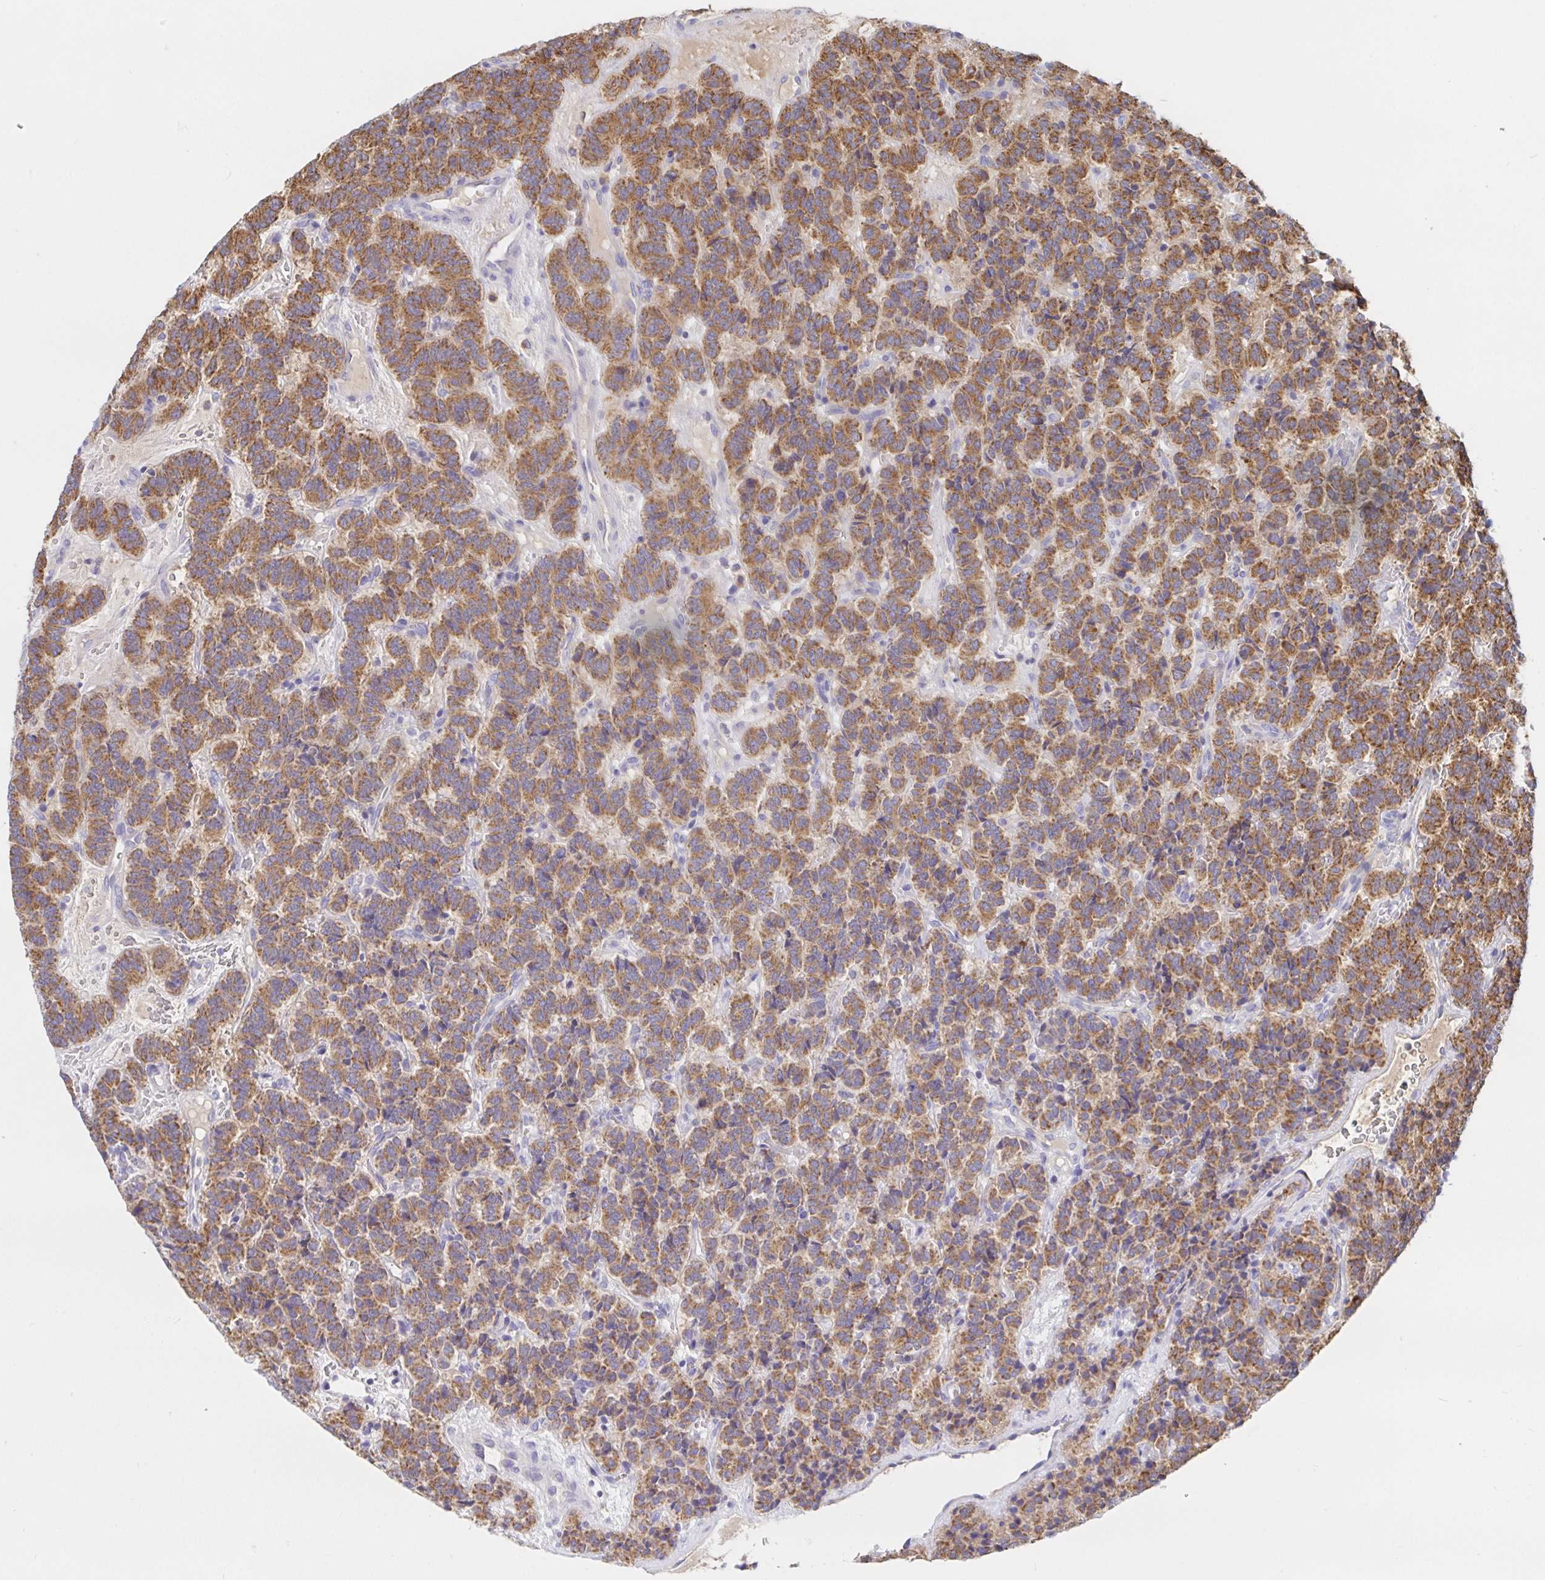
{"staining": {"intensity": "moderate", "quantity": ">75%", "location": "cytoplasmic/membranous"}, "tissue": "carcinoid", "cell_type": "Tumor cells", "image_type": "cancer", "snomed": [{"axis": "morphology", "description": "Carcinoid, malignant, NOS"}, {"axis": "topography", "description": "Pancreas"}], "caption": "An immunohistochemistry micrograph of neoplastic tissue is shown. Protein staining in brown highlights moderate cytoplasmic/membranous positivity in malignant carcinoid within tumor cells.", "gene": "PRDX3", "patient": {"sex": "male", "age": 36}}